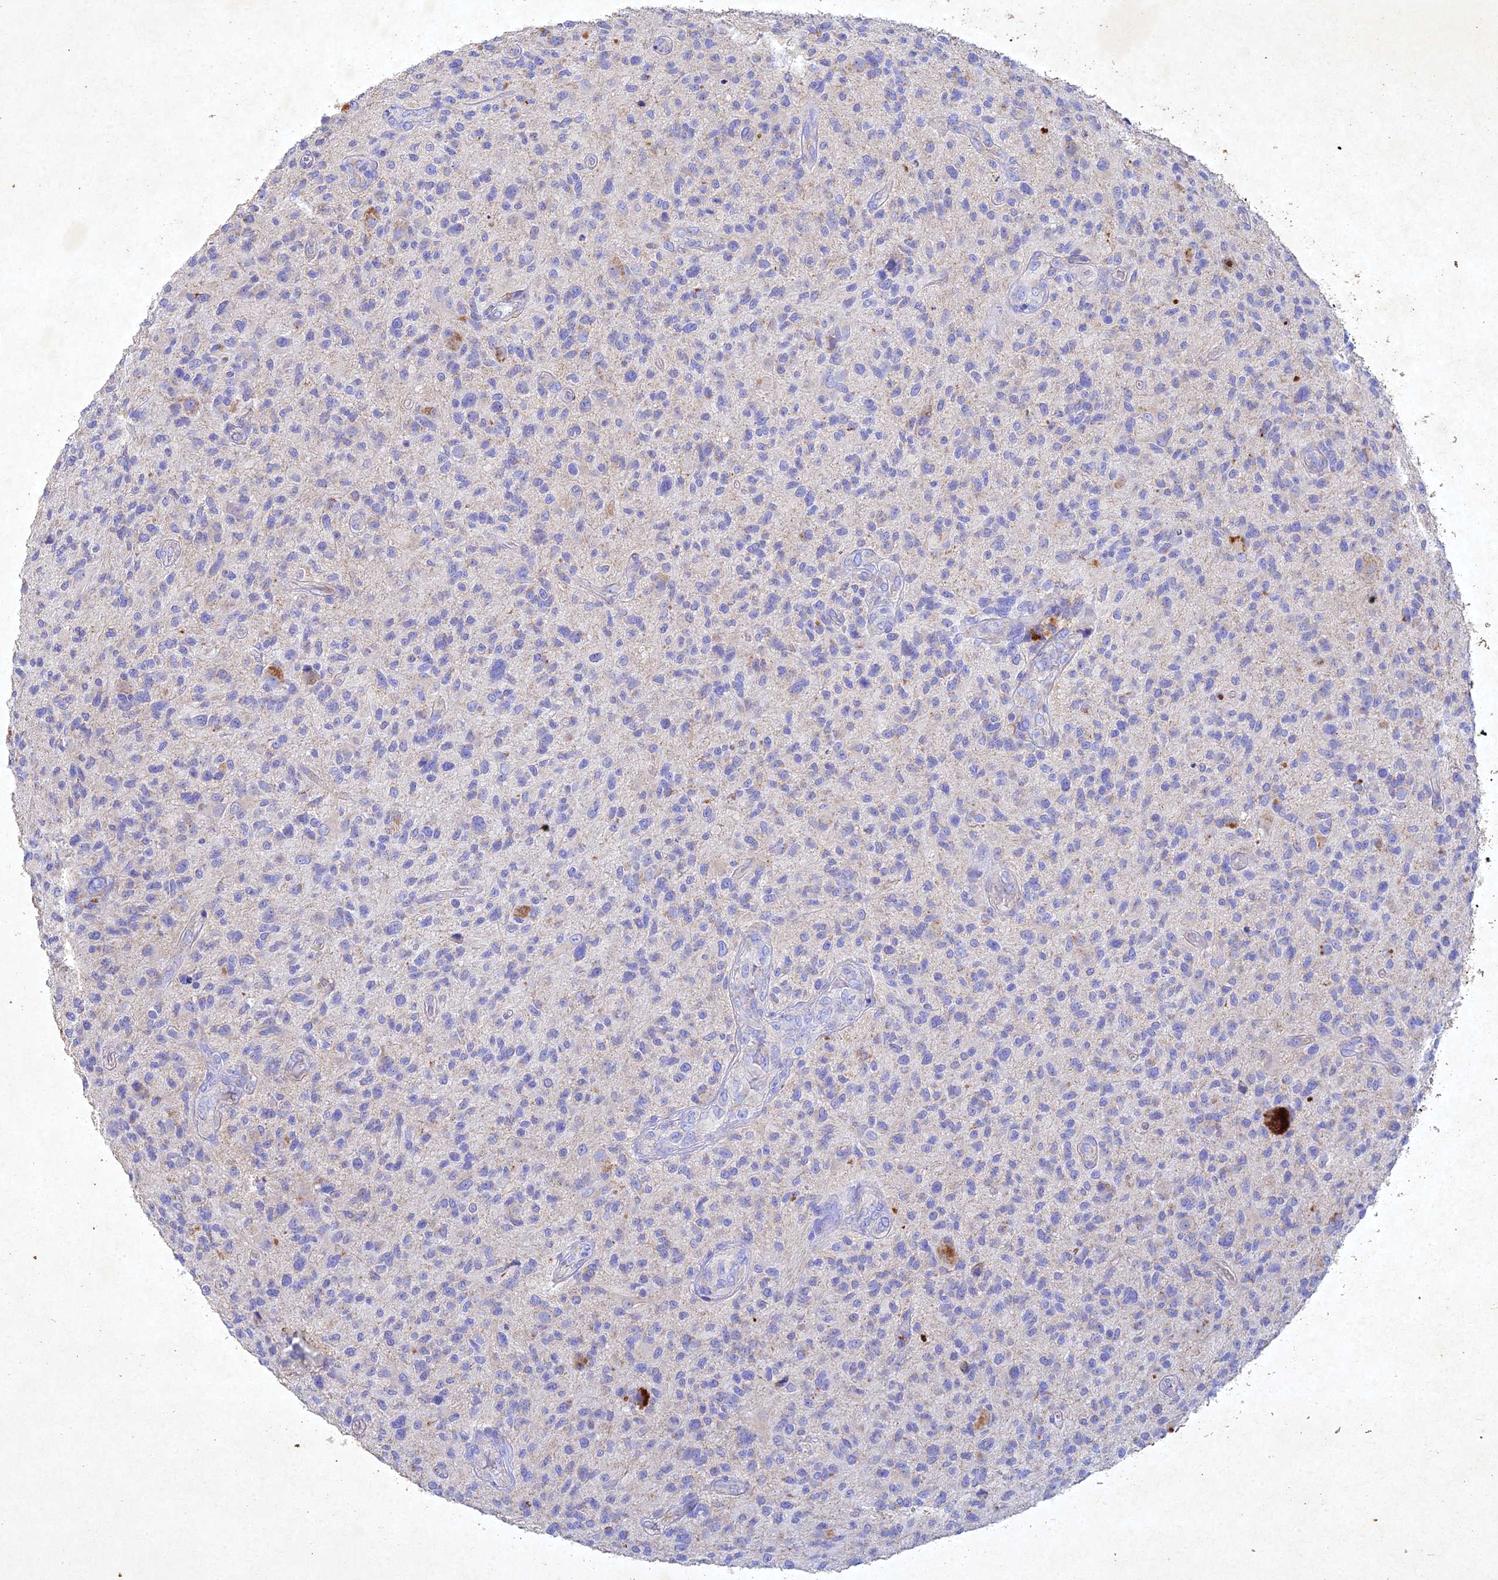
{"staining": {"intensity": "negative", "quantity": "none", "location": "none"}, "tissue": "glioma", "cell_type": "Tumor cells", "image_type": "cancer", "snomed": [{"axis": "morphology", "description": "Glioma, malignant, High grade"}, {"axis": "topography", "description": "Brain"}], "caption": "Tumor cells show no significant staining in malignant glioma (high-grade).", "gene": "NDUFV1", "patient": {"sex": "male", "age": 47}}